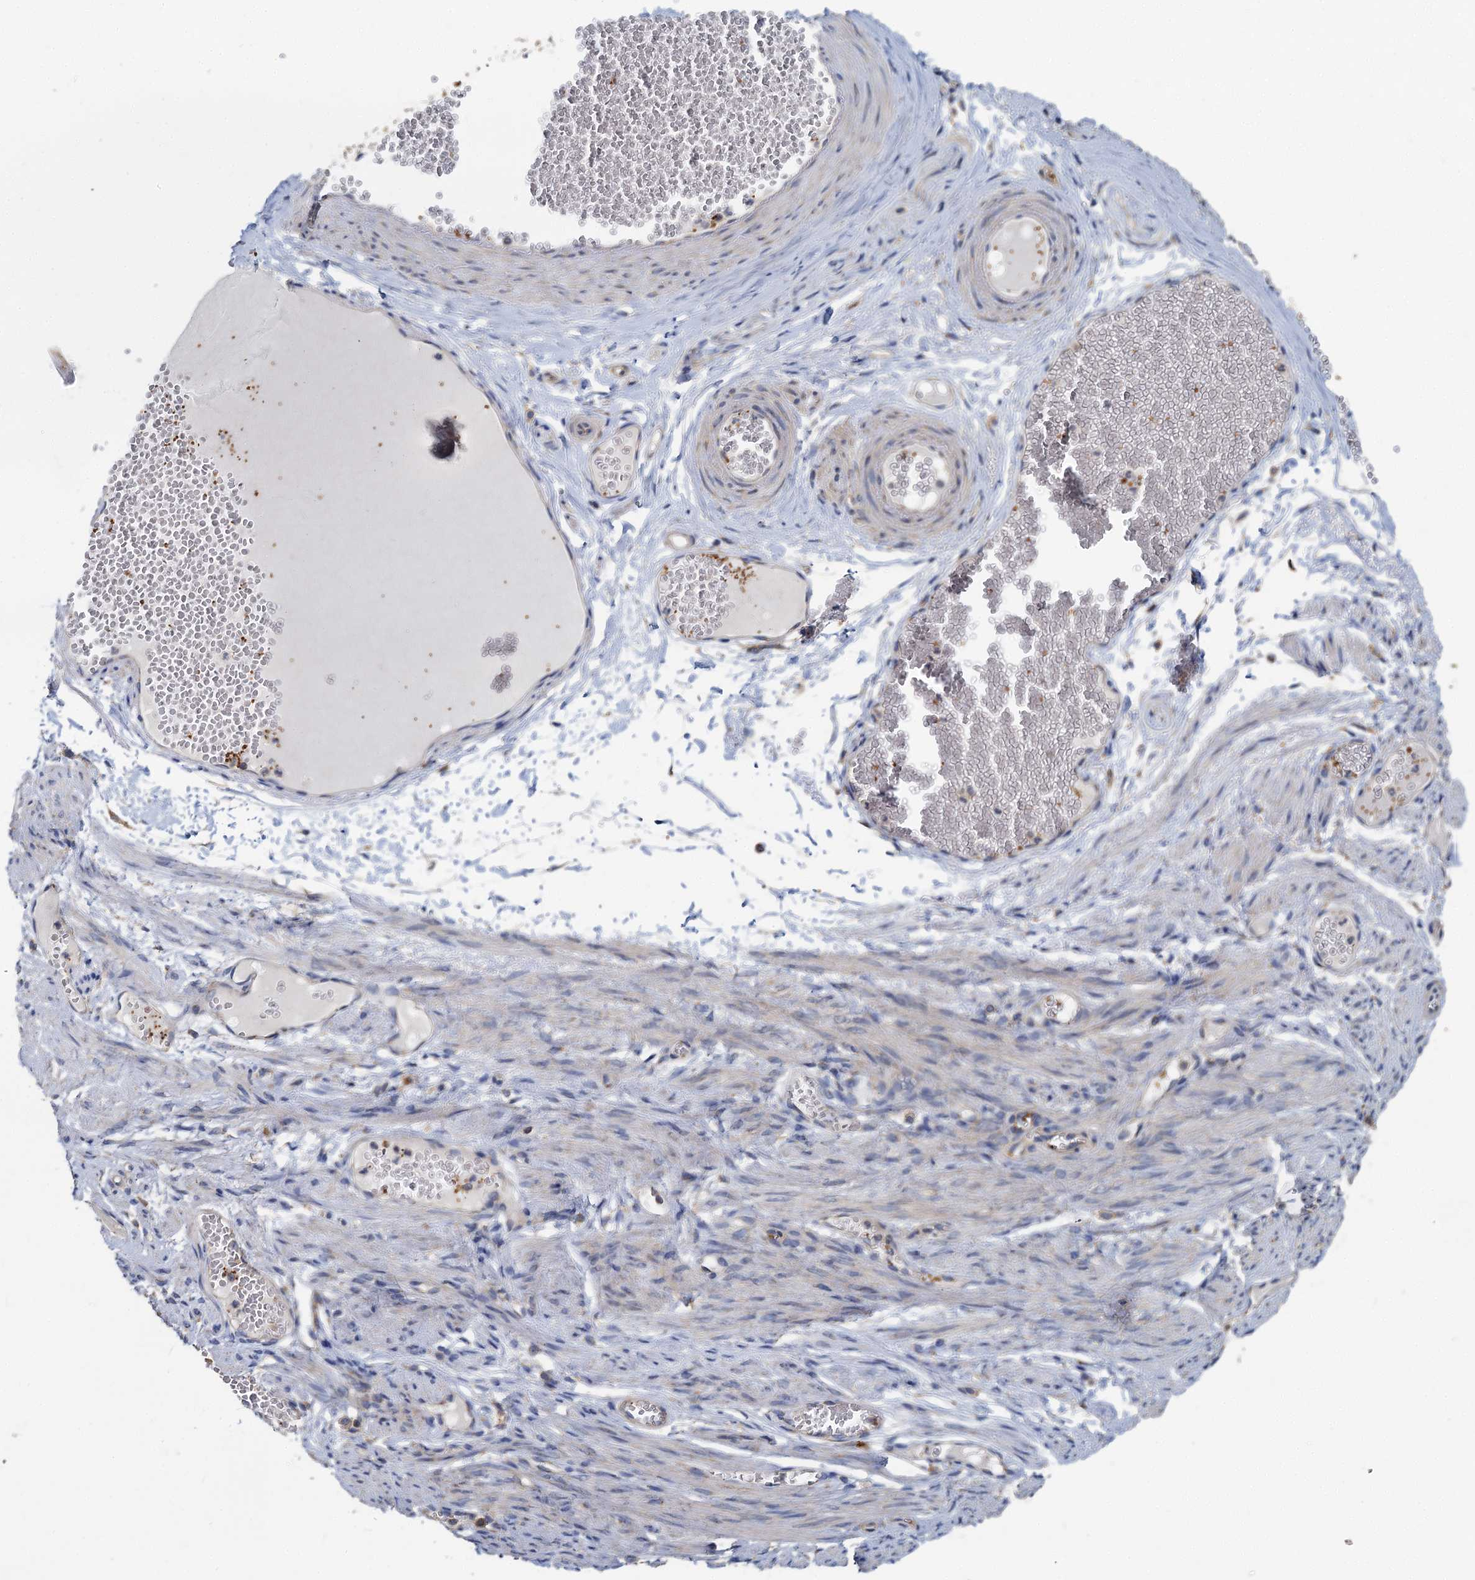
{"staining": {"intensity": "negative", "quantity": "none", "location": "none"}, "tissue": "adipose tissue", "cell_type": "Adipocytes", "image_type": "normal", "snomed": [{"axis": "morphology", "description": "Normal tissue, NOS"}, {"axis": "topography", "description": "Smooth muscle"}, {"axis": "topography", "description": "Peripheral nerve tissue"}], "caption": "DAB (3,3'-diaminobenzidine) immunohistochemical staining of normal adipose tissue reveals no significant staining in adipocytes.", "gene": "PPIP5K1", "patient": {"sex": "female", "age": 39}}